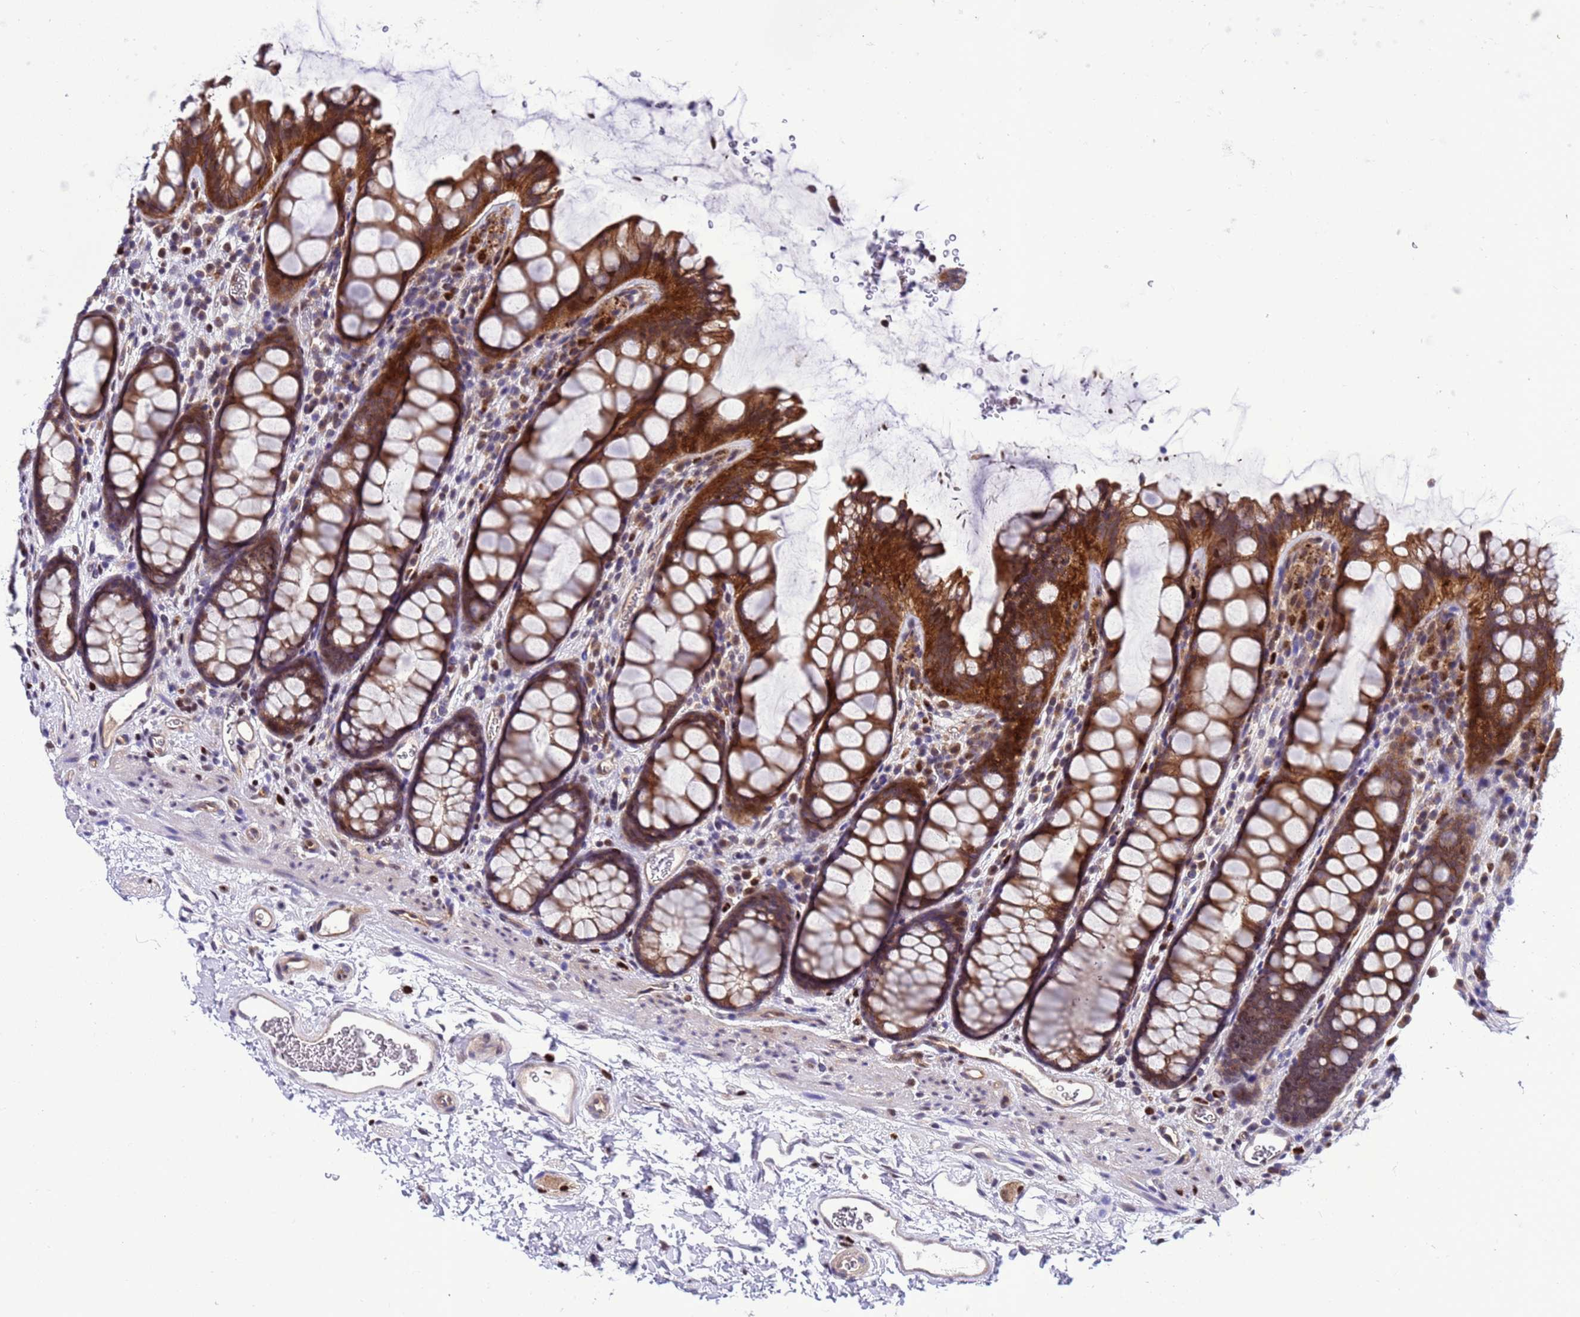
{"staining": {"intensity": "weak", "quantity": ">75%", "location": "cytoplasmic/membranous"}, "tissue": "colon", "cell_type": "Endothelial cells", "image_type": "normal", "snomed": [{"axis": "morphology", "description": "Normal tissue, NOS"}, {"axis": "topography", "description": "Colon"}], "caption": "This histopathology image exhibits IHC staining of benign human colon, with low weak cytoplasmic/membranous staining in approximately >75% of endothelial cells.", "gene": "RASD1", "patient": {"sex": "female", "age": 82}}